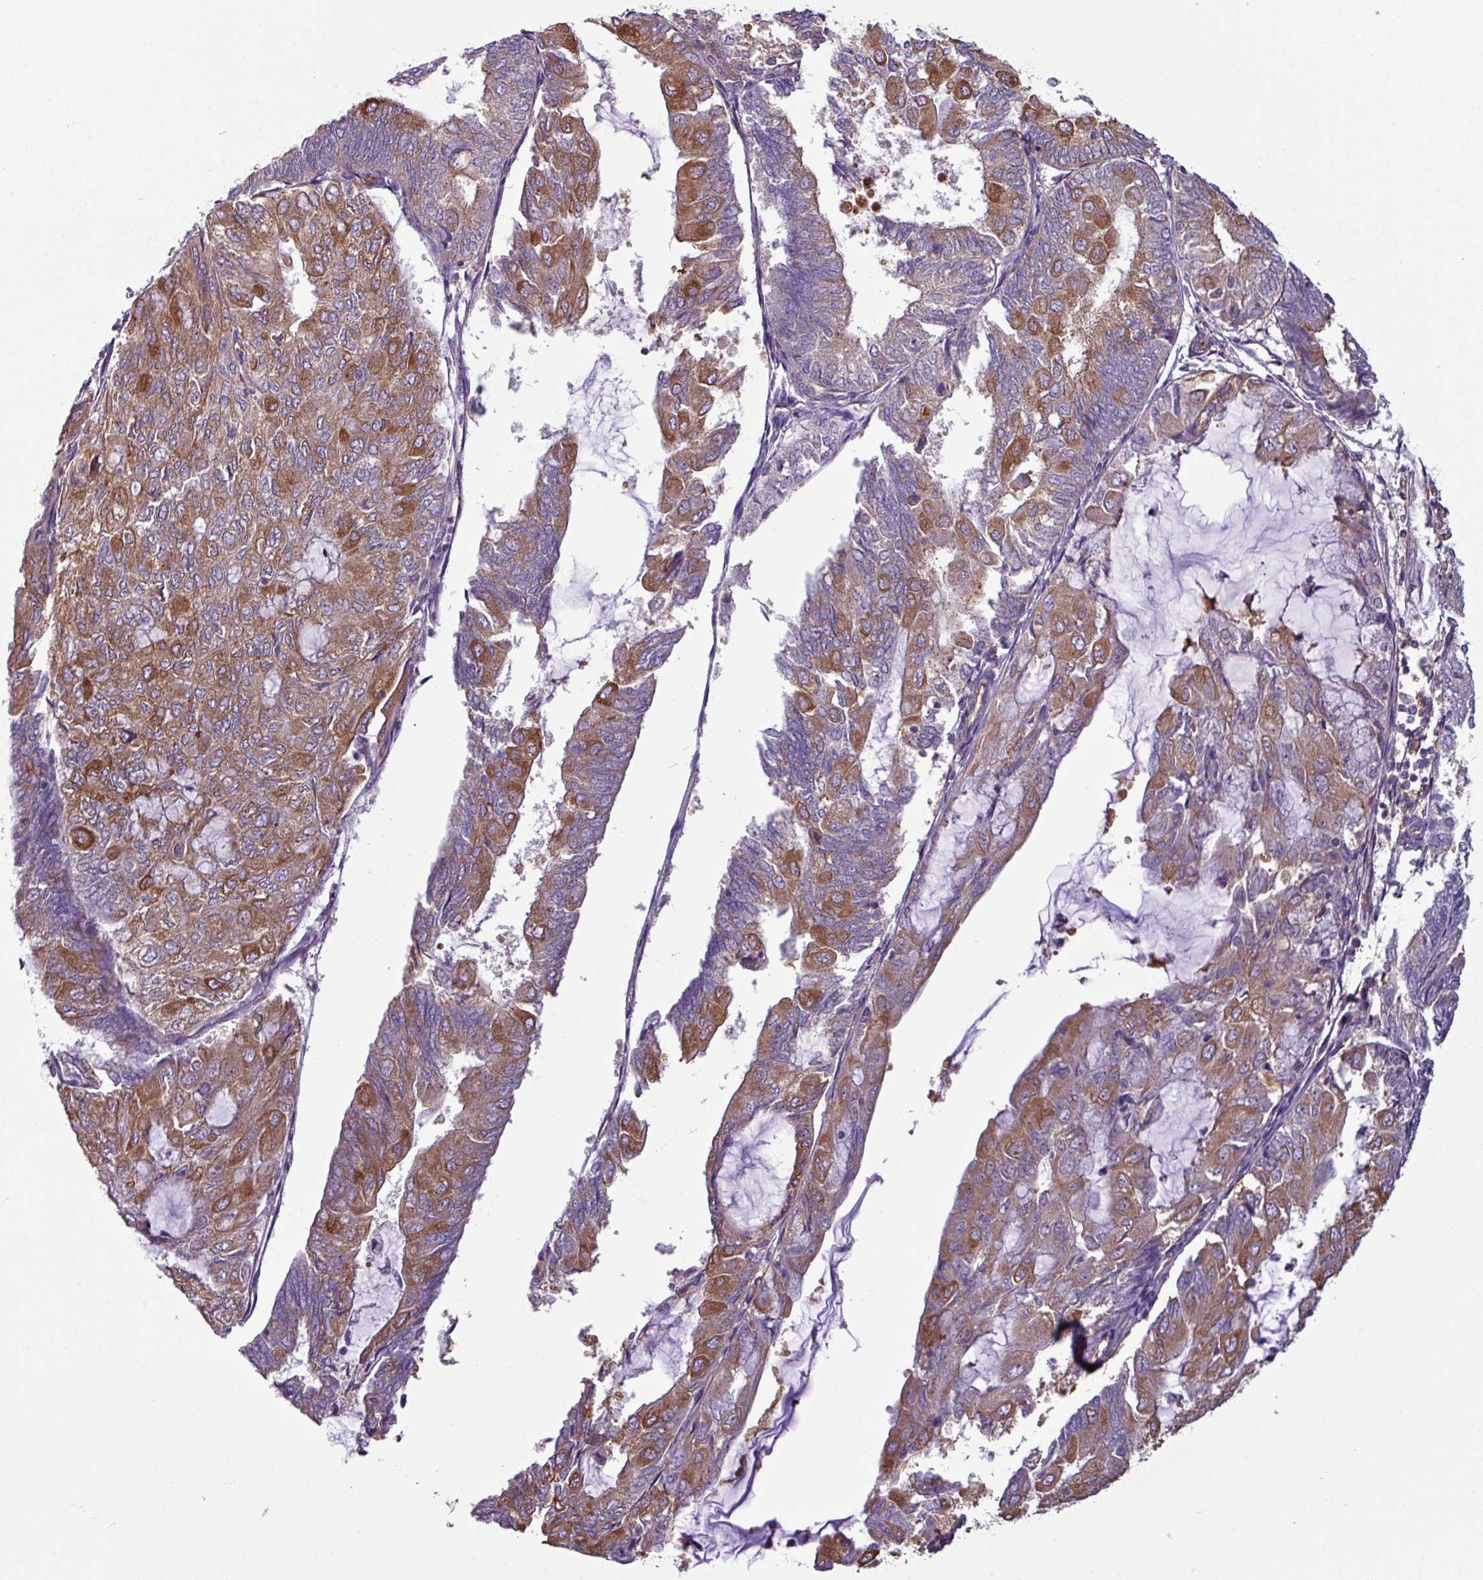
{"staining": {"intensity": "moderate", "quantity": "25%-75%", "location": "cytoplasmic/membranous"}, "tissue": "endometrial cancer", "cell_type": "Tumor cells", "image_type": "cancer", "snomed": [{"axis": "morphology", "description": "Adenocarcinoma, NOS"}, {"axis": "topography", "description": "Endometrium"}], "caption": "An immunohistochemistry (IHC) image of tumor tissue is shown. Protein staining in brown labels moderate cytoplasmic/membranous positivity in adenocarcinoma (endometrial) within tumor cells.", "gene": "XNDC1N", "patient": {"sex": "female", "age": 81}}